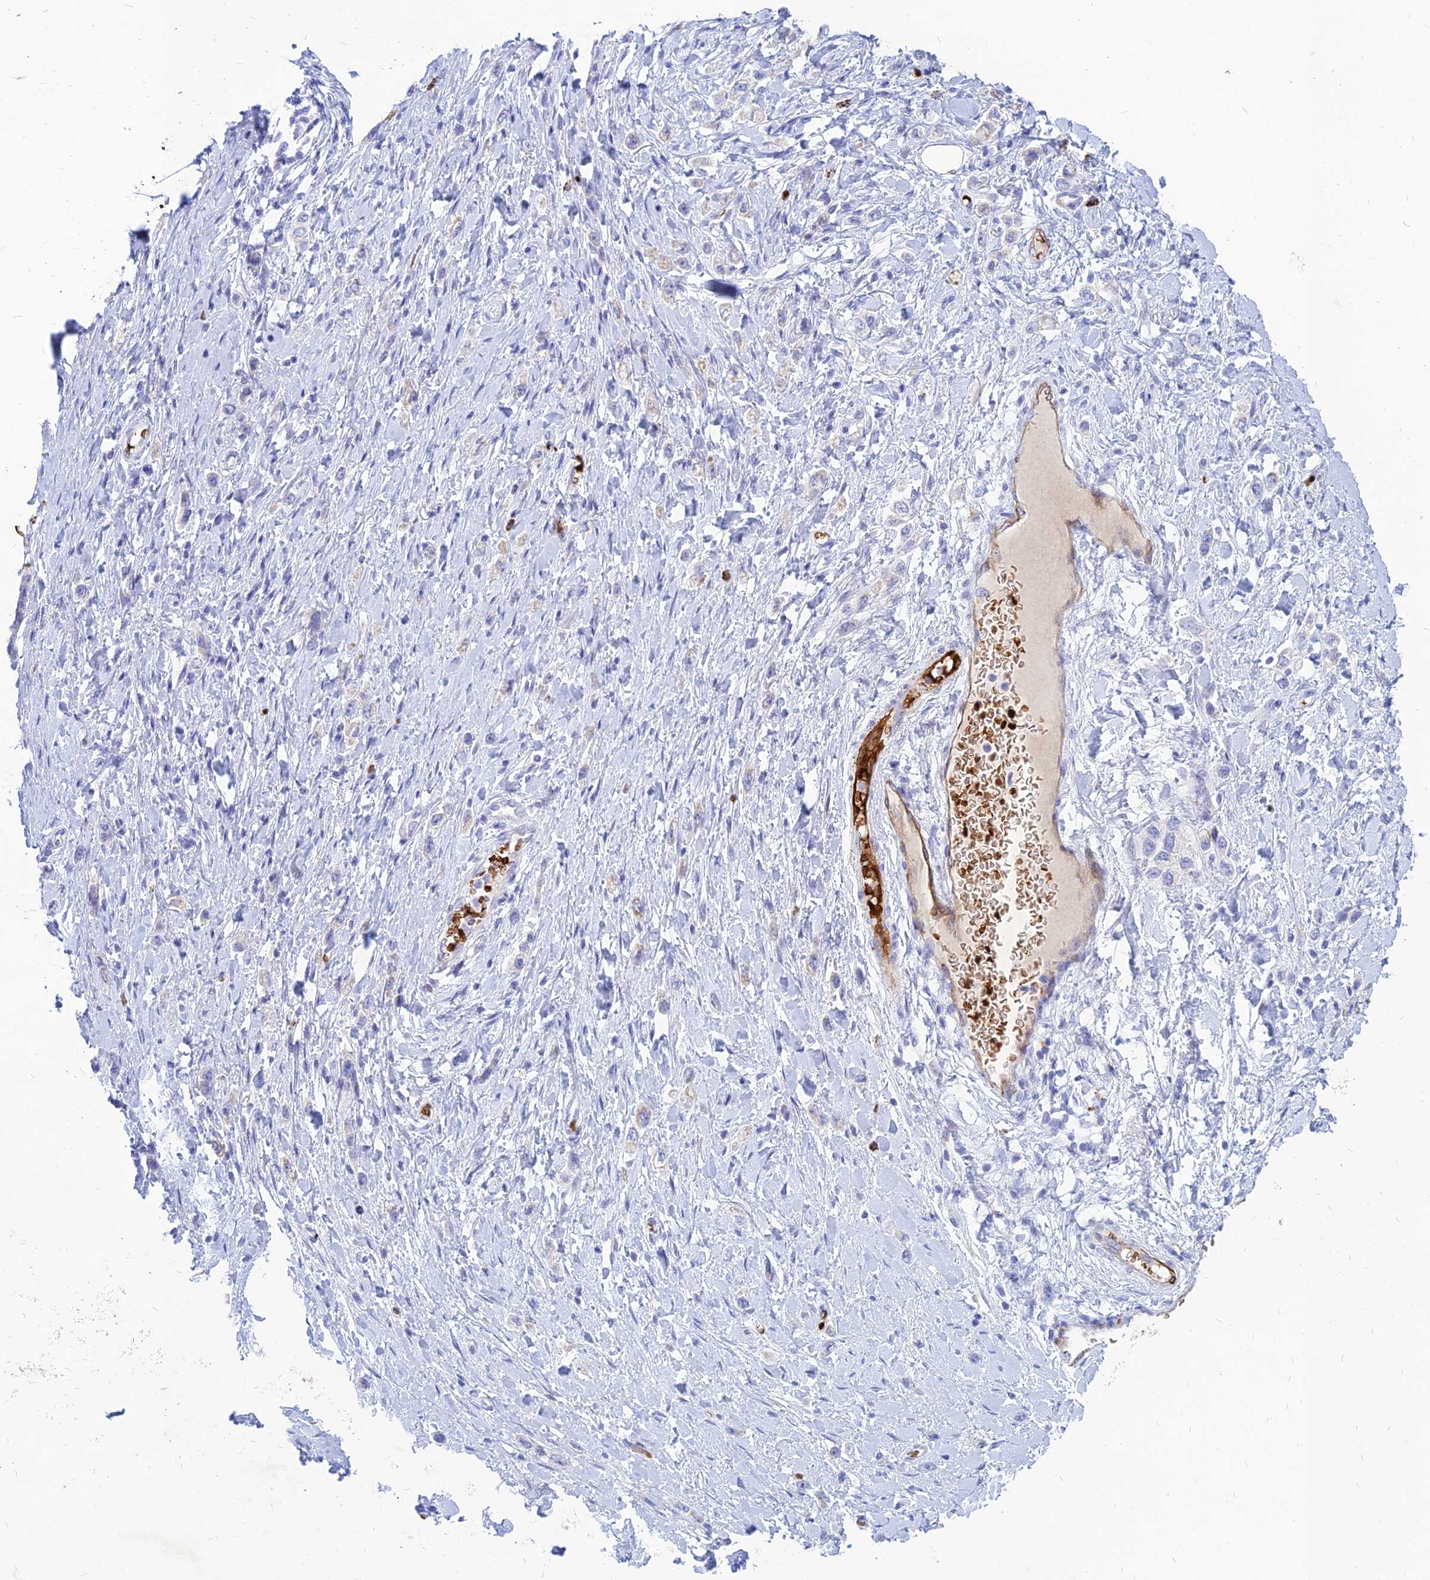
{"staining": {"intensity": "negative", "quantity": "none", "location": "none"}, "tissue": "stomach cancer", "cell_type": "Tumor cells", "image_type": "cancer", "snomed": [{"axis": "morphology", "description": "Adenocarcinoma, NOS"}, {"axis": "topography", "description": "Stomach"}], "caption": "Tumor cells show no significant expression in stomach adenocarcinoma.", "gene": "HHAT", "patient": {"sex": "female", "age": 65}}